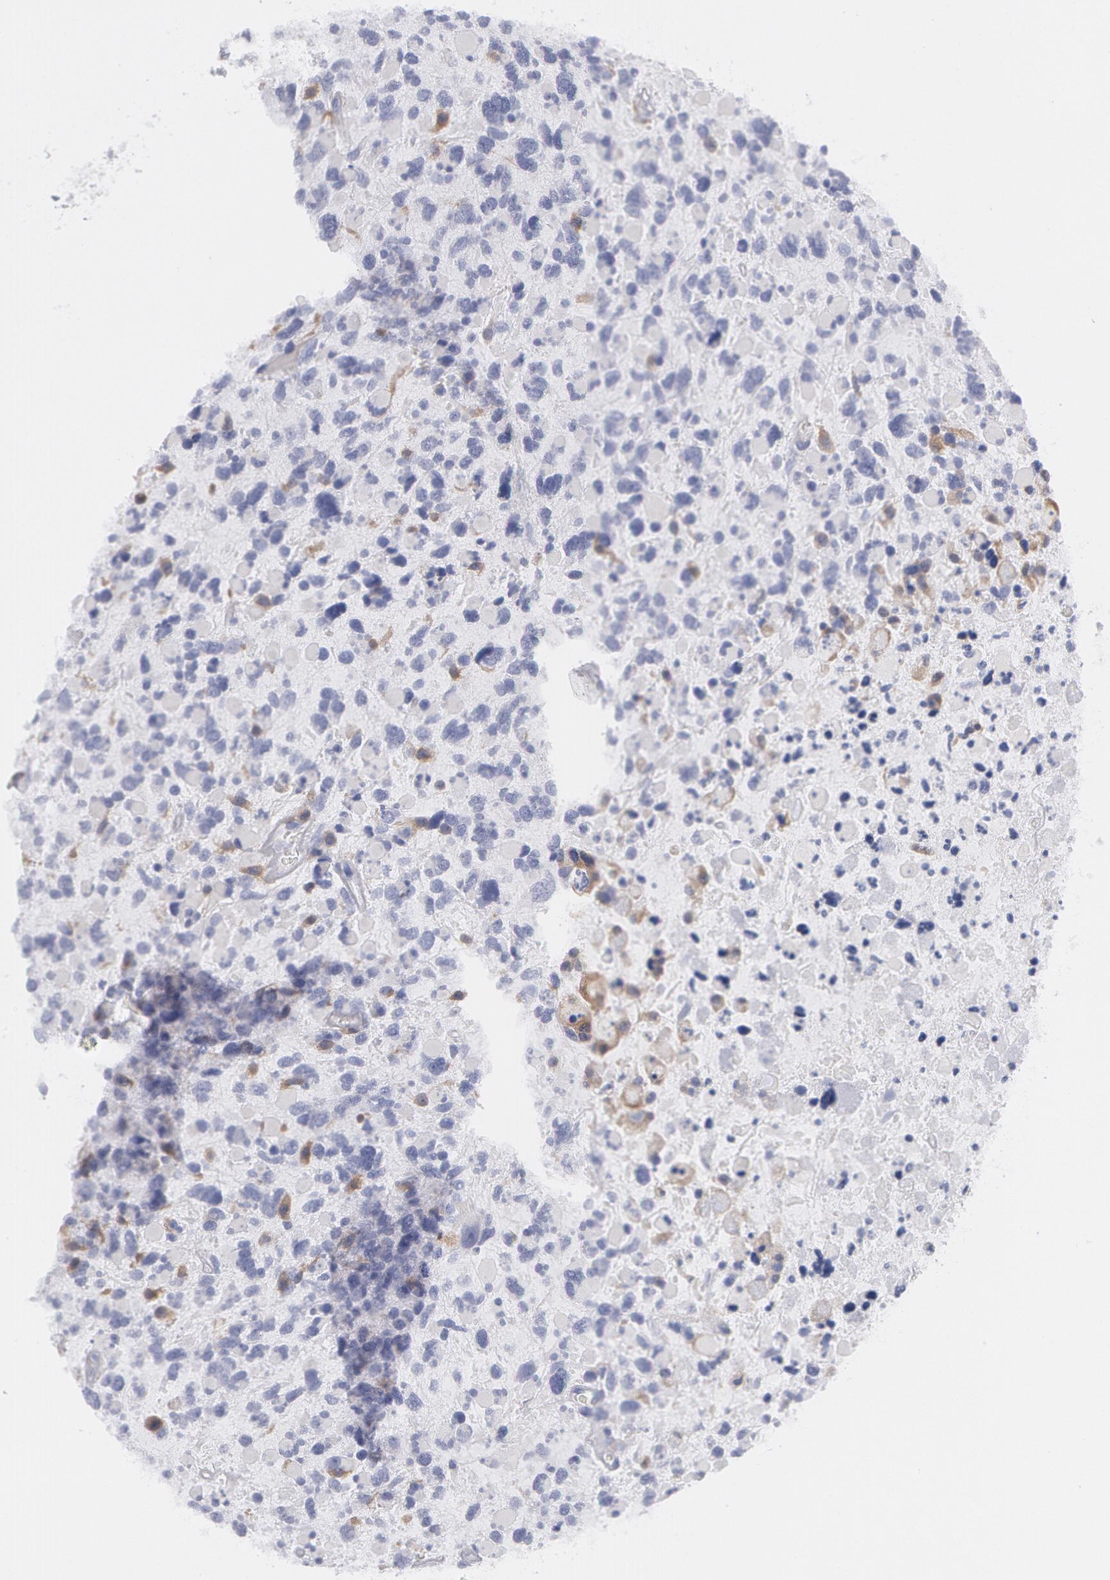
{"staining": {"intensity": "negative", "quantity": "none", "location": "none"}, "tissue": "glioma", "cell_type": "Tumor cells", "image_type": "cancer", "snomed": [{"axis": "morphology", "description": "Glioma, malignant, High grade"}, {"axis": "topography", "description": "Brain"}], "caption": "This is a image of immunohistochemistry (IHC) staining of glioma, which shows no expression in tumor cells.", "gene": "SYK", "patient": {"sex": "female", "age": 37}}